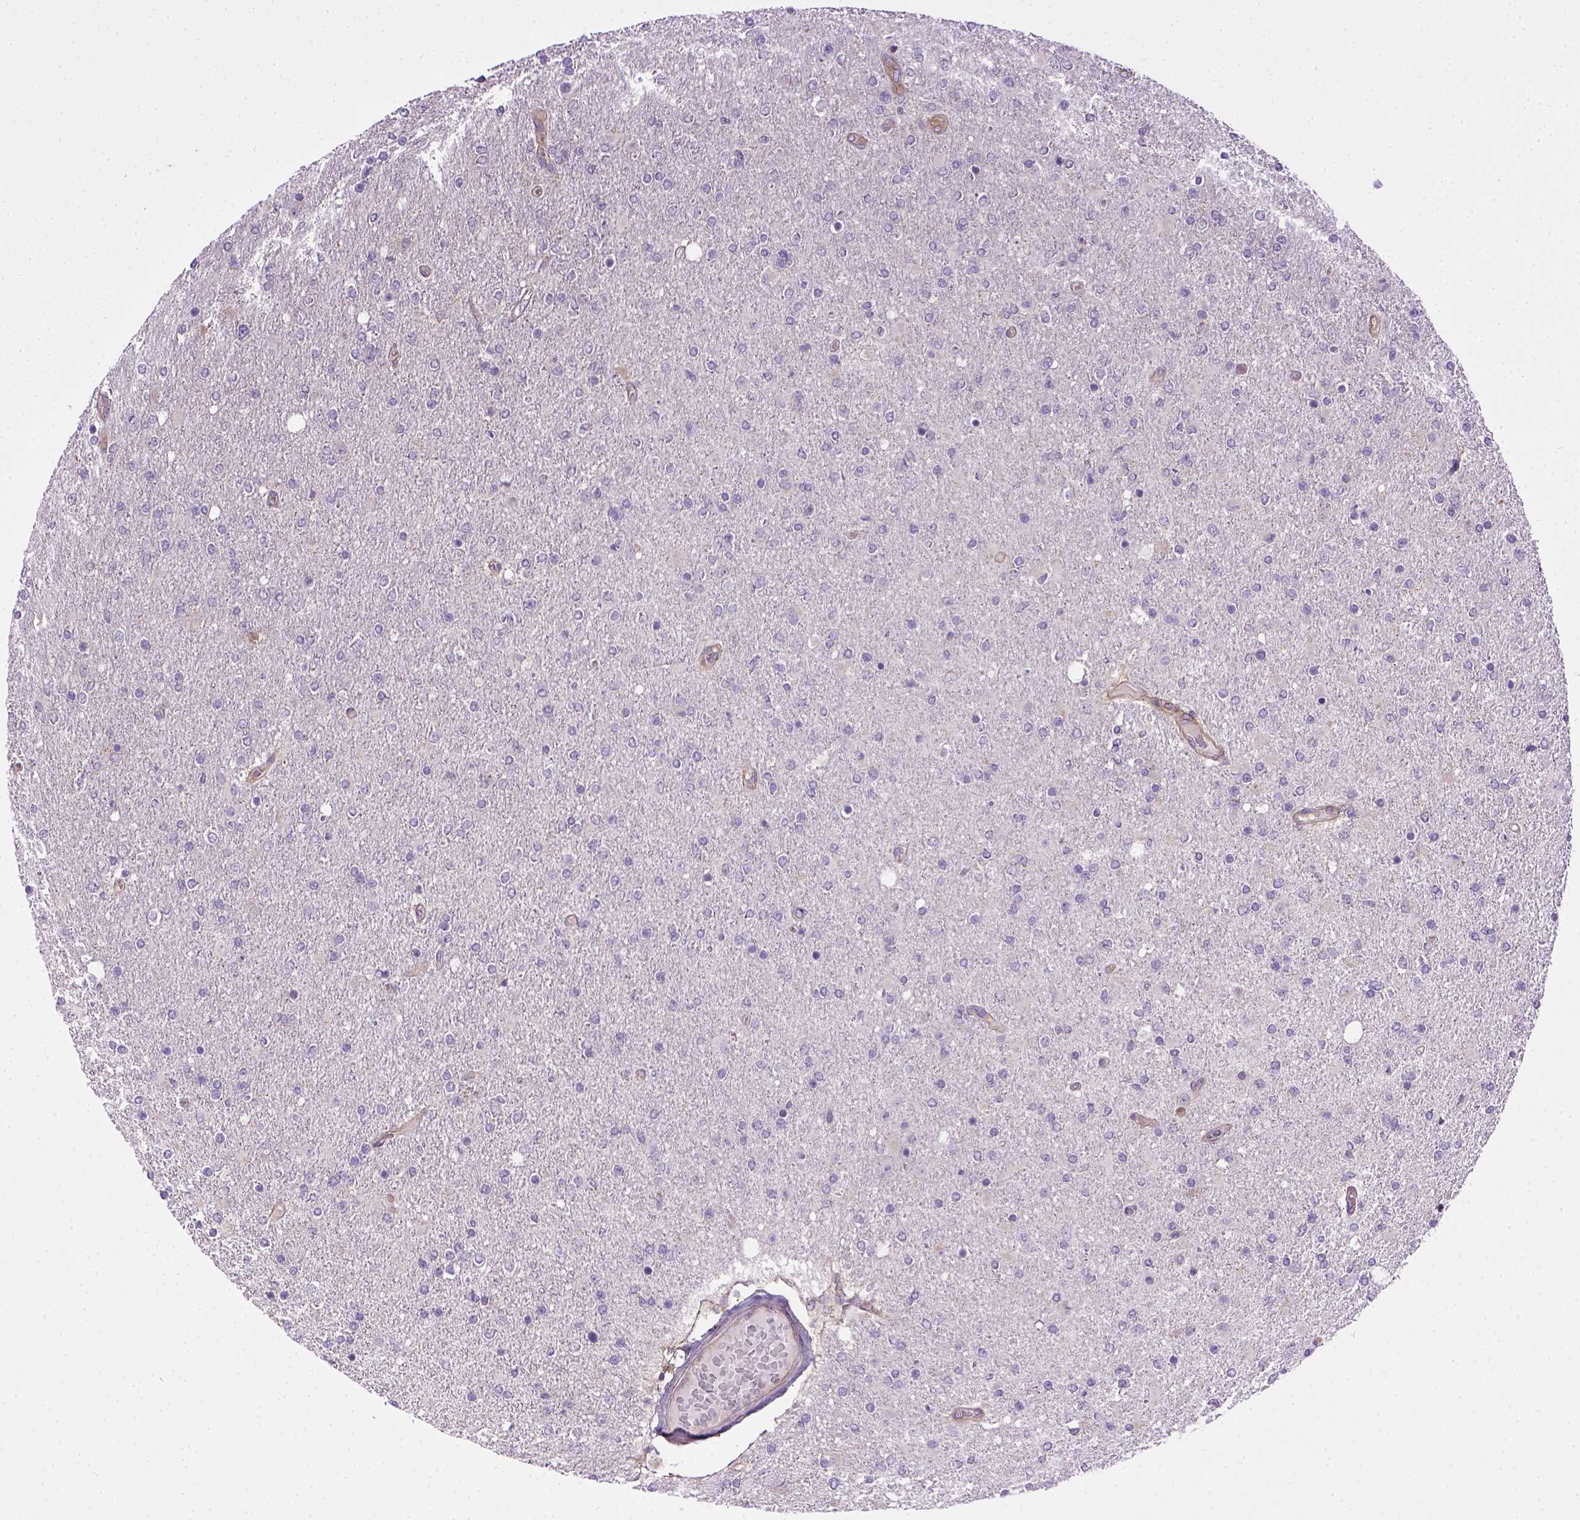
{"staining": {"intensity": "negative", "quantity": "none", "location": "none"}, "tissue": "glioma", "cell_type": "Tumor cells", "image_type": "cancer", "snomed": [{"axis": "morphology", "description": "Glioma, malignant, High grade"}, {"axis": "topography", "description": "Cerebral cortex"}], "caption": "High power microscopy image of an IHC photomicrograph of malignant high-grade glioma, revealing no significant positivity in tumor cells.", "gene": "ENG", "patient": {"sex": "male", "age": 70}}